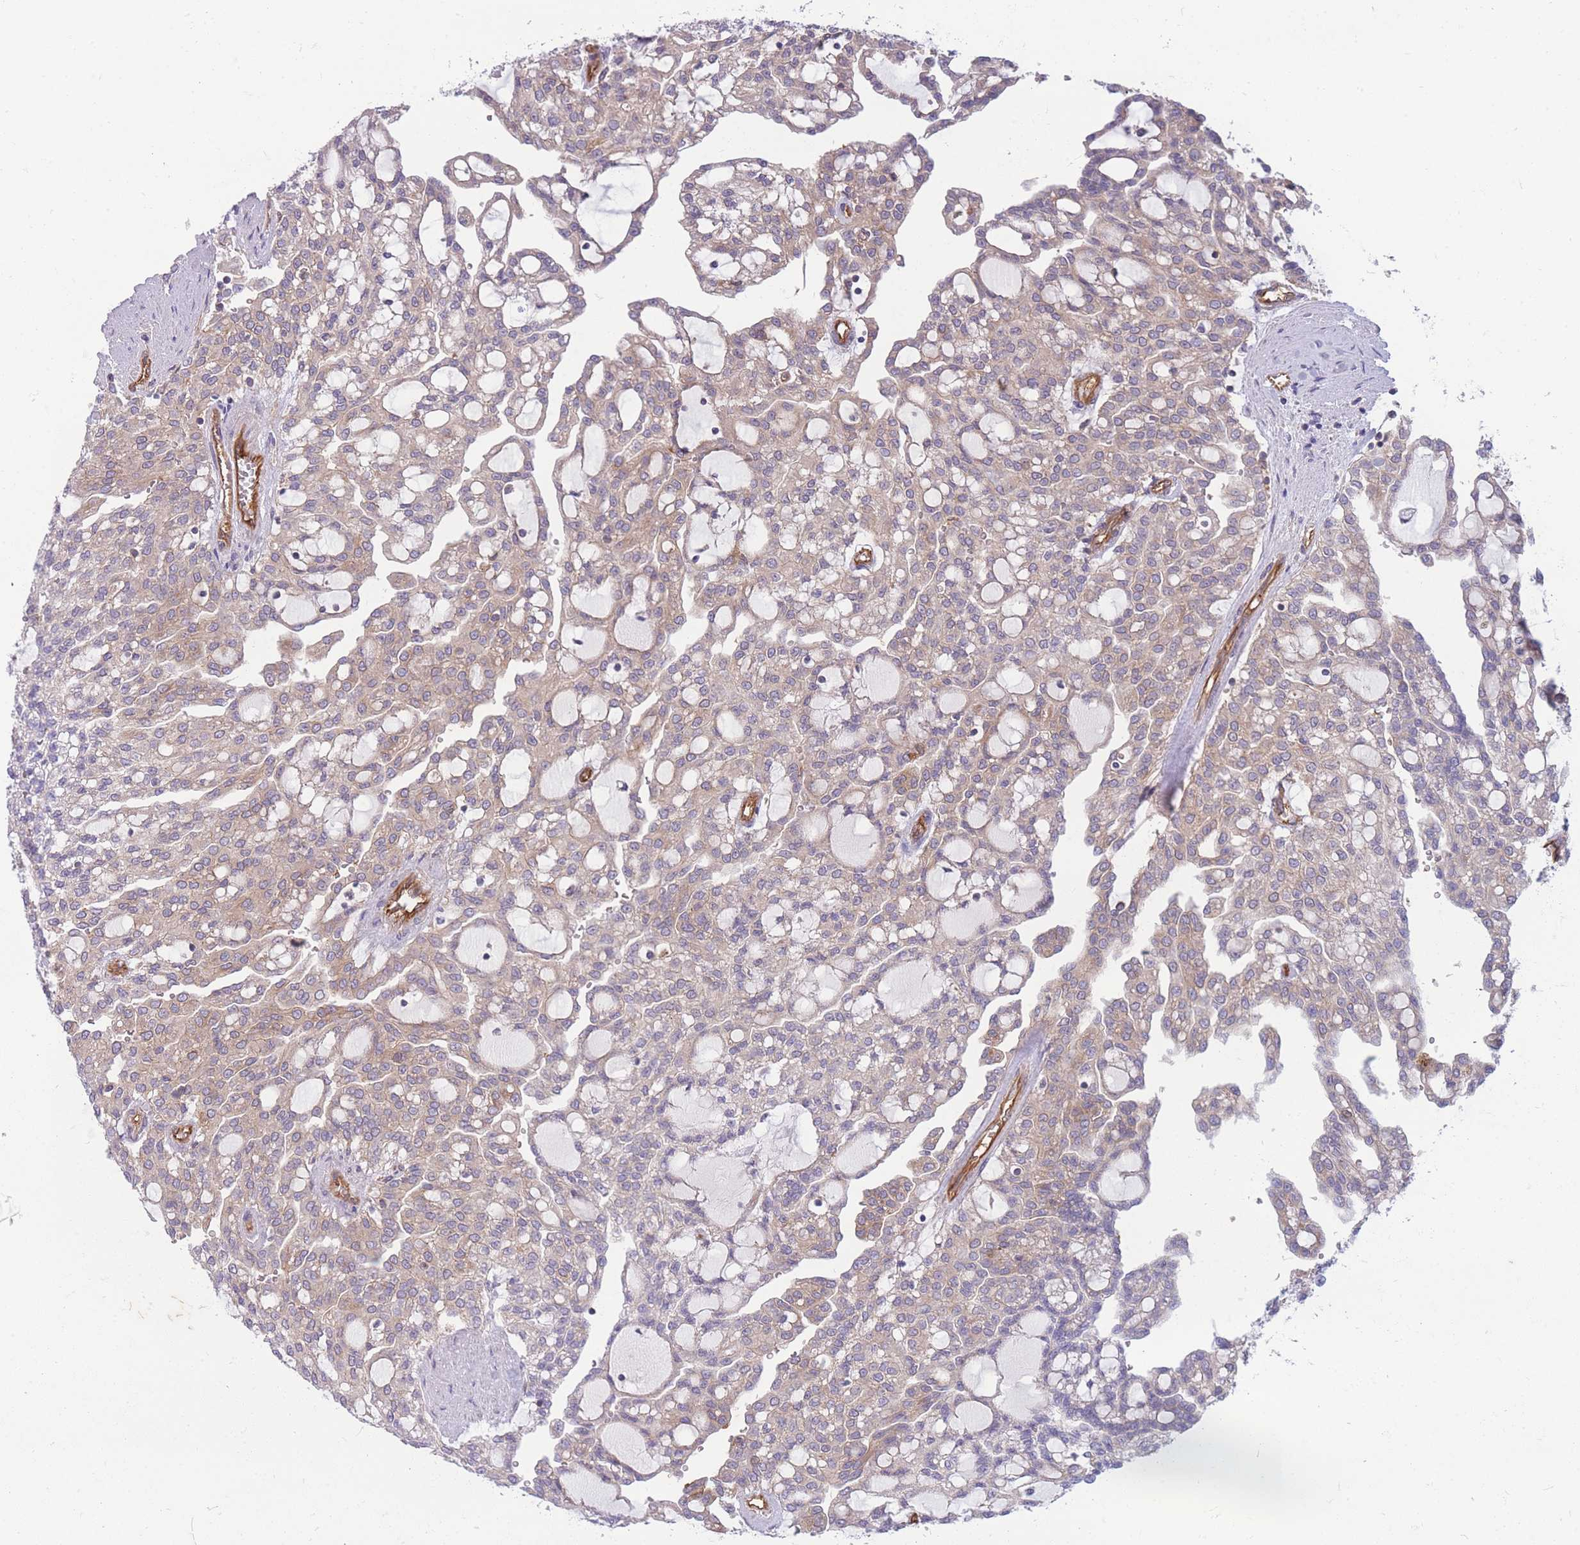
{"staining": {"intensity": "weak", "quantity": "25%-75%", "location": "cytoplasmic/membranous"}, "tissue": "renal cancer", "cell_type": "Tumor cells", "image_type": "cancer", "snomed": [{"axis": "morphology", "description": "Adenocarcinoma, NOS"}, {"axis": "topography", "description": "Kidney"}], "caption": "Renal cancer stained for a protein (brown) reveals weak cytoplasmic/membranous positive staining in approximately 25%-75% of tumor cells.", "gene": "GGA1", "patient": {"sex": "male", "age": 63}}